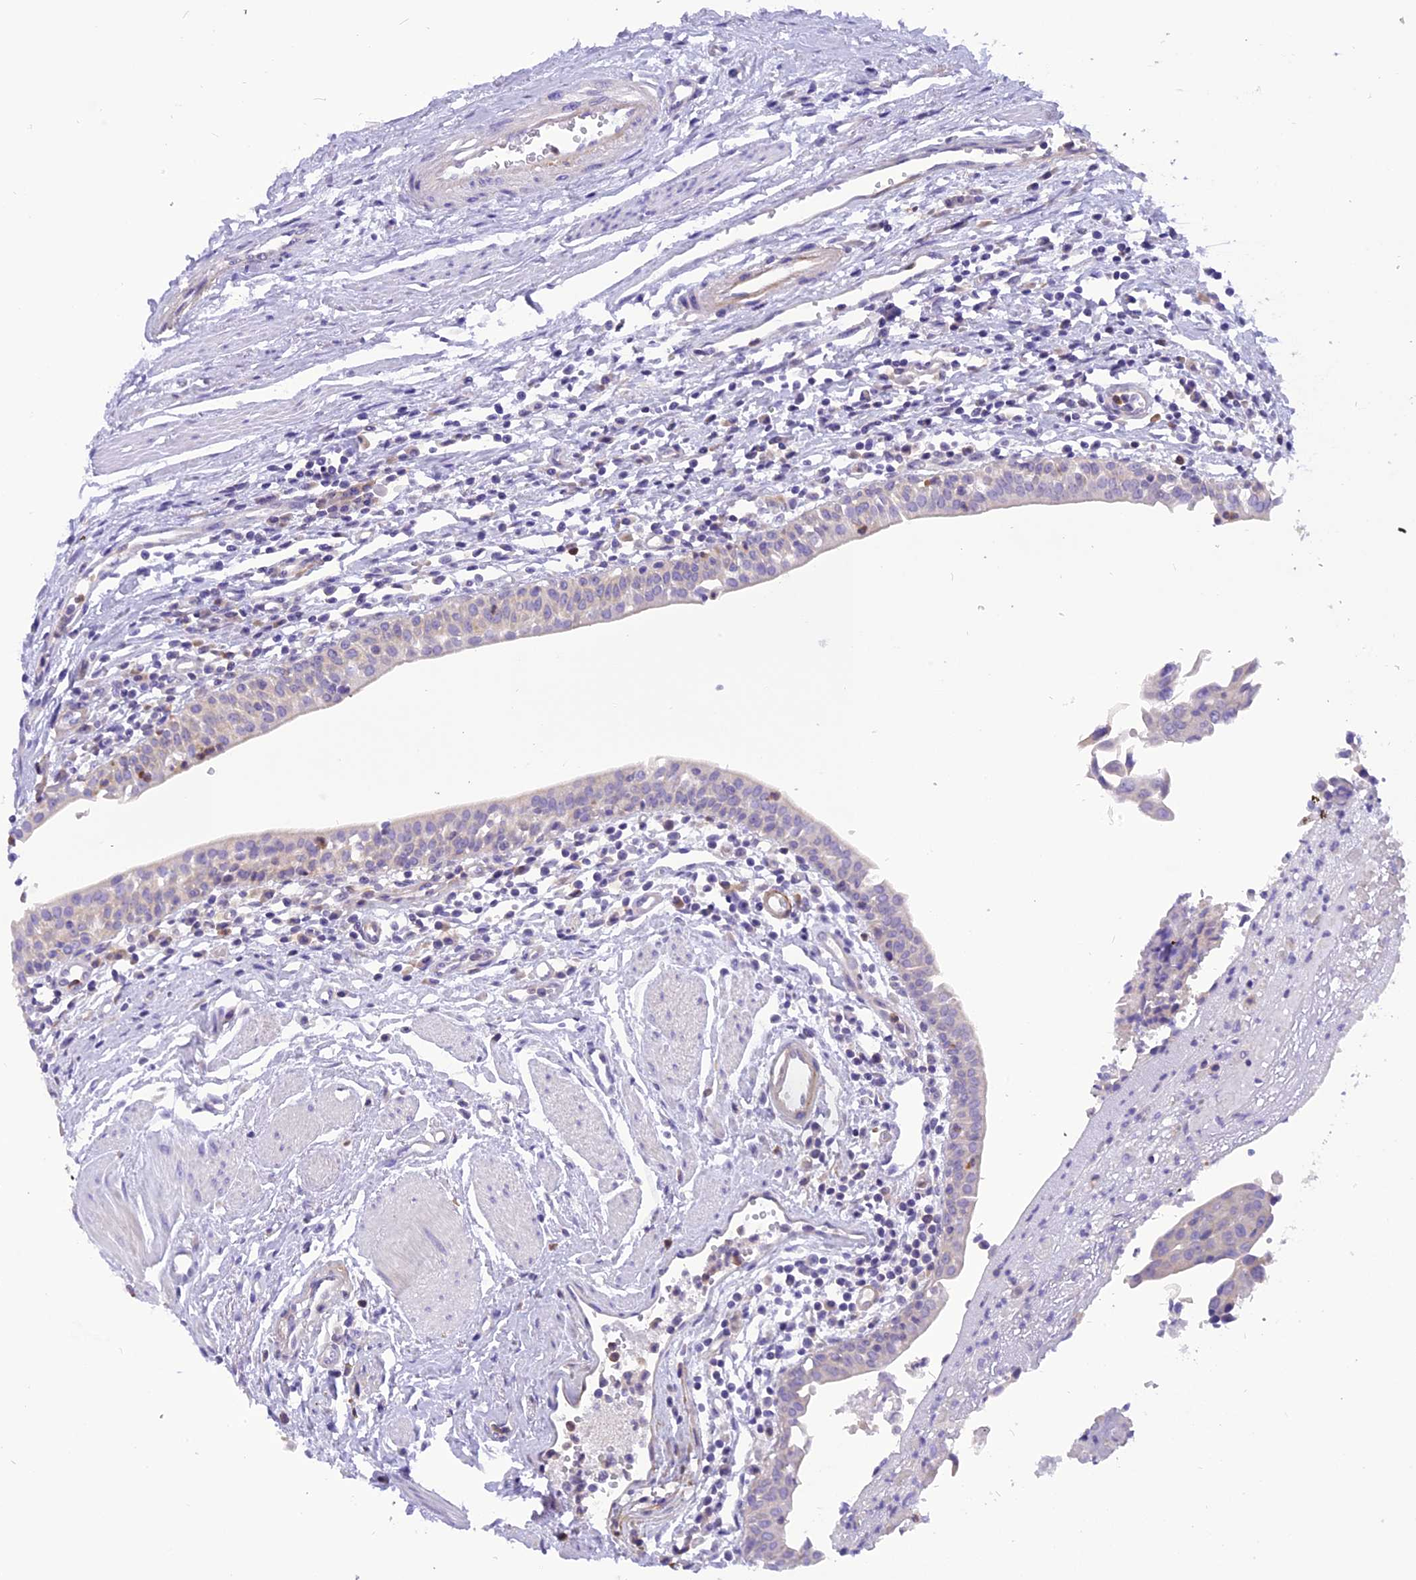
{"staining": {"intensity": "negative", "quantity": "none", "location": "none"}, "tissue": "urothelial cancer", "cell_type": "Tumor cells", "image_type": "cancer", "snomed": [{"axis": "morphology", "description": "Urothelial carcinoma, High grade"}, {"axis": "topography", "description": "Urinary bladder"}], "caption": "This histopathology image is of urothelial cancer stained with immunohistochemistry (IHC) to label a protein in brown with the nuclei are counter-stained blue. There is no positivity in tumor cells.", "gene": "TRIM3", "patient": {"sex": "female", "age": 85}}